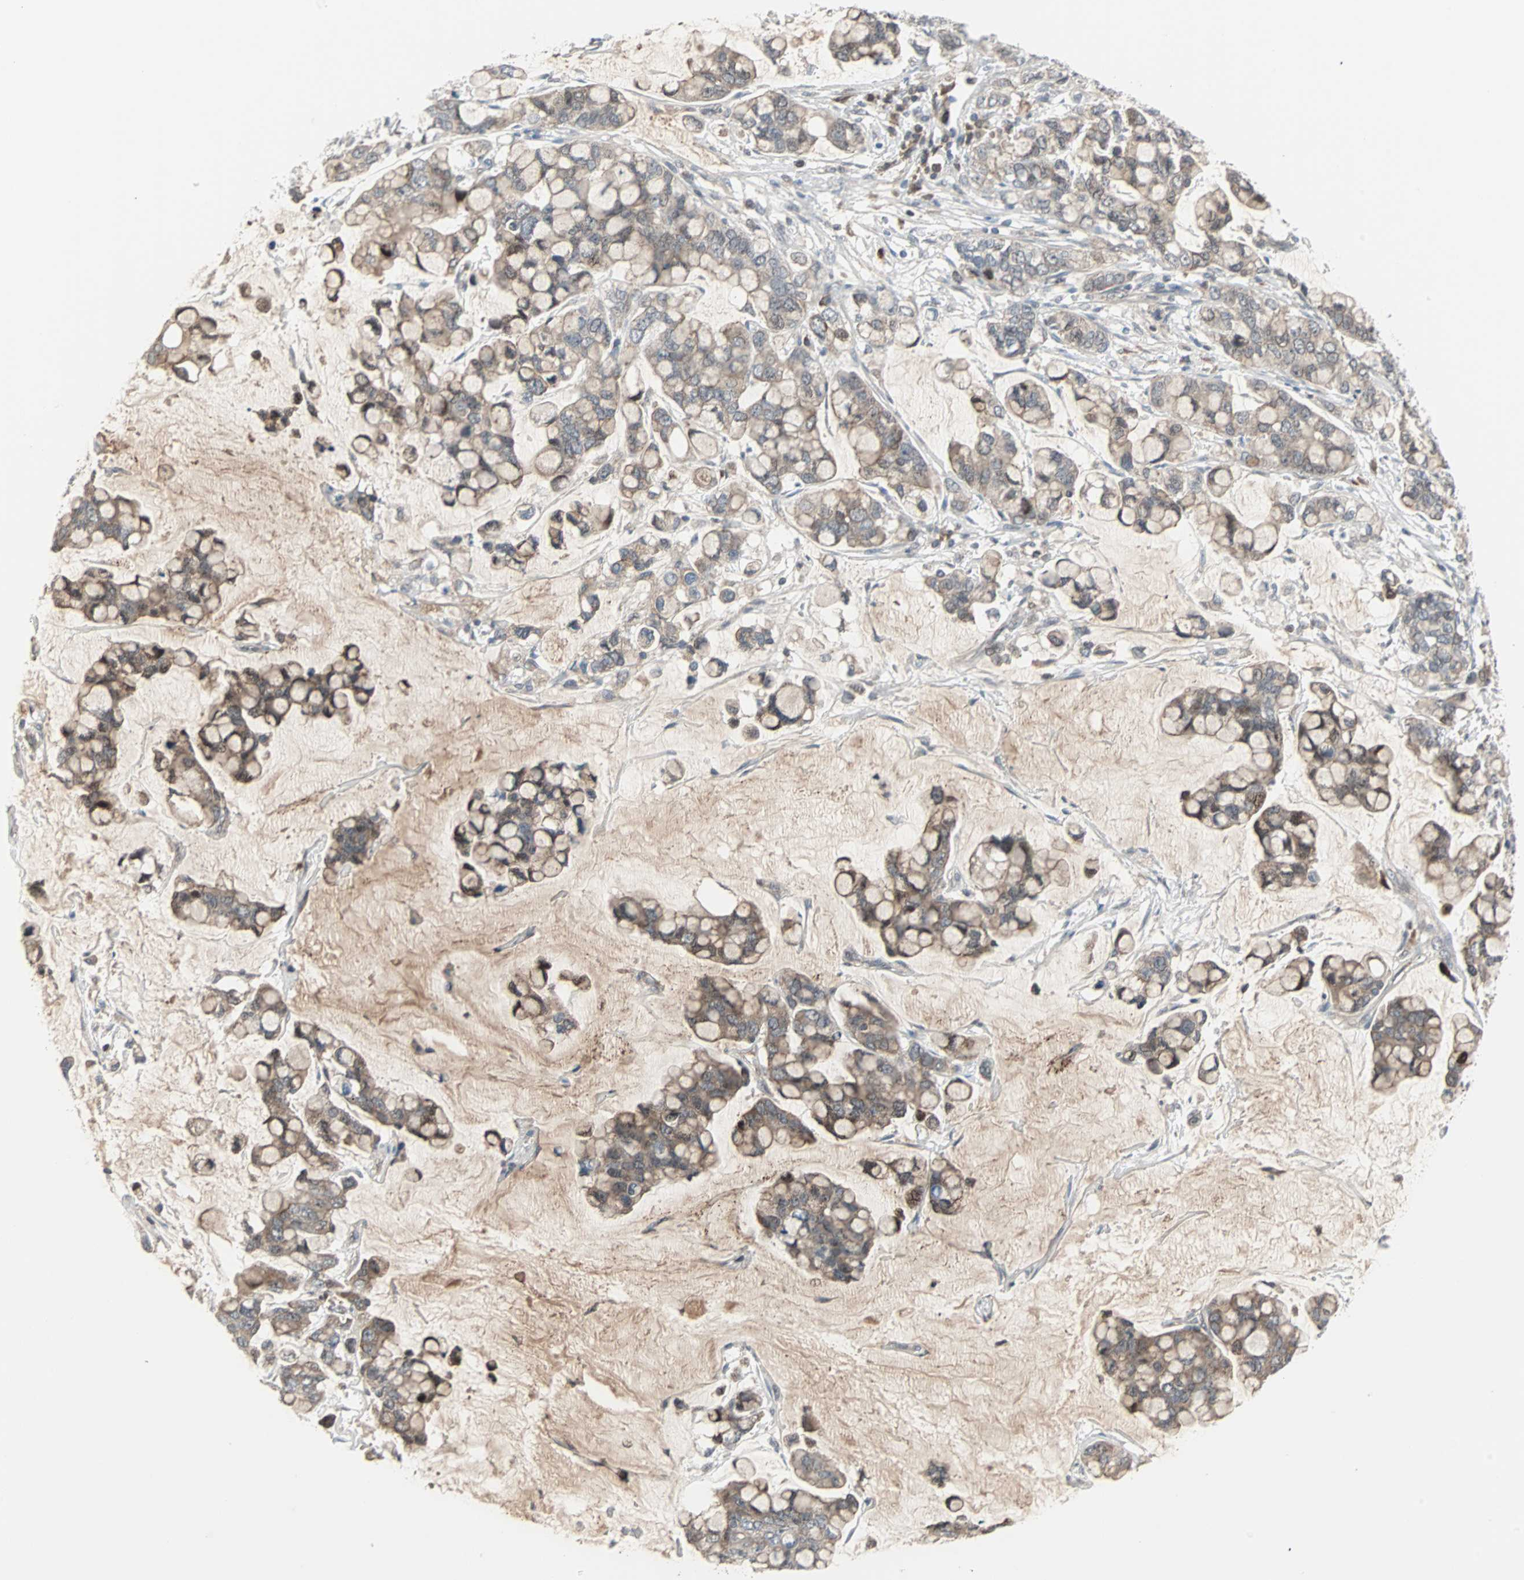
{"staining": {"intensity": "moderate", "quantity": "25%-75%", "location": "cytoplasmic/membranous,nuclear"}, "tissue": "stomach cancer", "cell_type": "Tumor cells", "image_type": "cancer", "snomed": [{"axis": "morphology", "description": "Adenocarcinoma, NOS"}, {"axis": "topography", "description": "Stomach, lower"}], "caption": "IHC micrograph of stomach adenocarcinoma stained for a protein (brown), which exhibits medium levels of moderate cytoplasmic/membranous and nuclear expression in approximately 25%-75% of tumor cells.", "gene": "CASP3", "patient": {"sex": "male", "age": 84}}